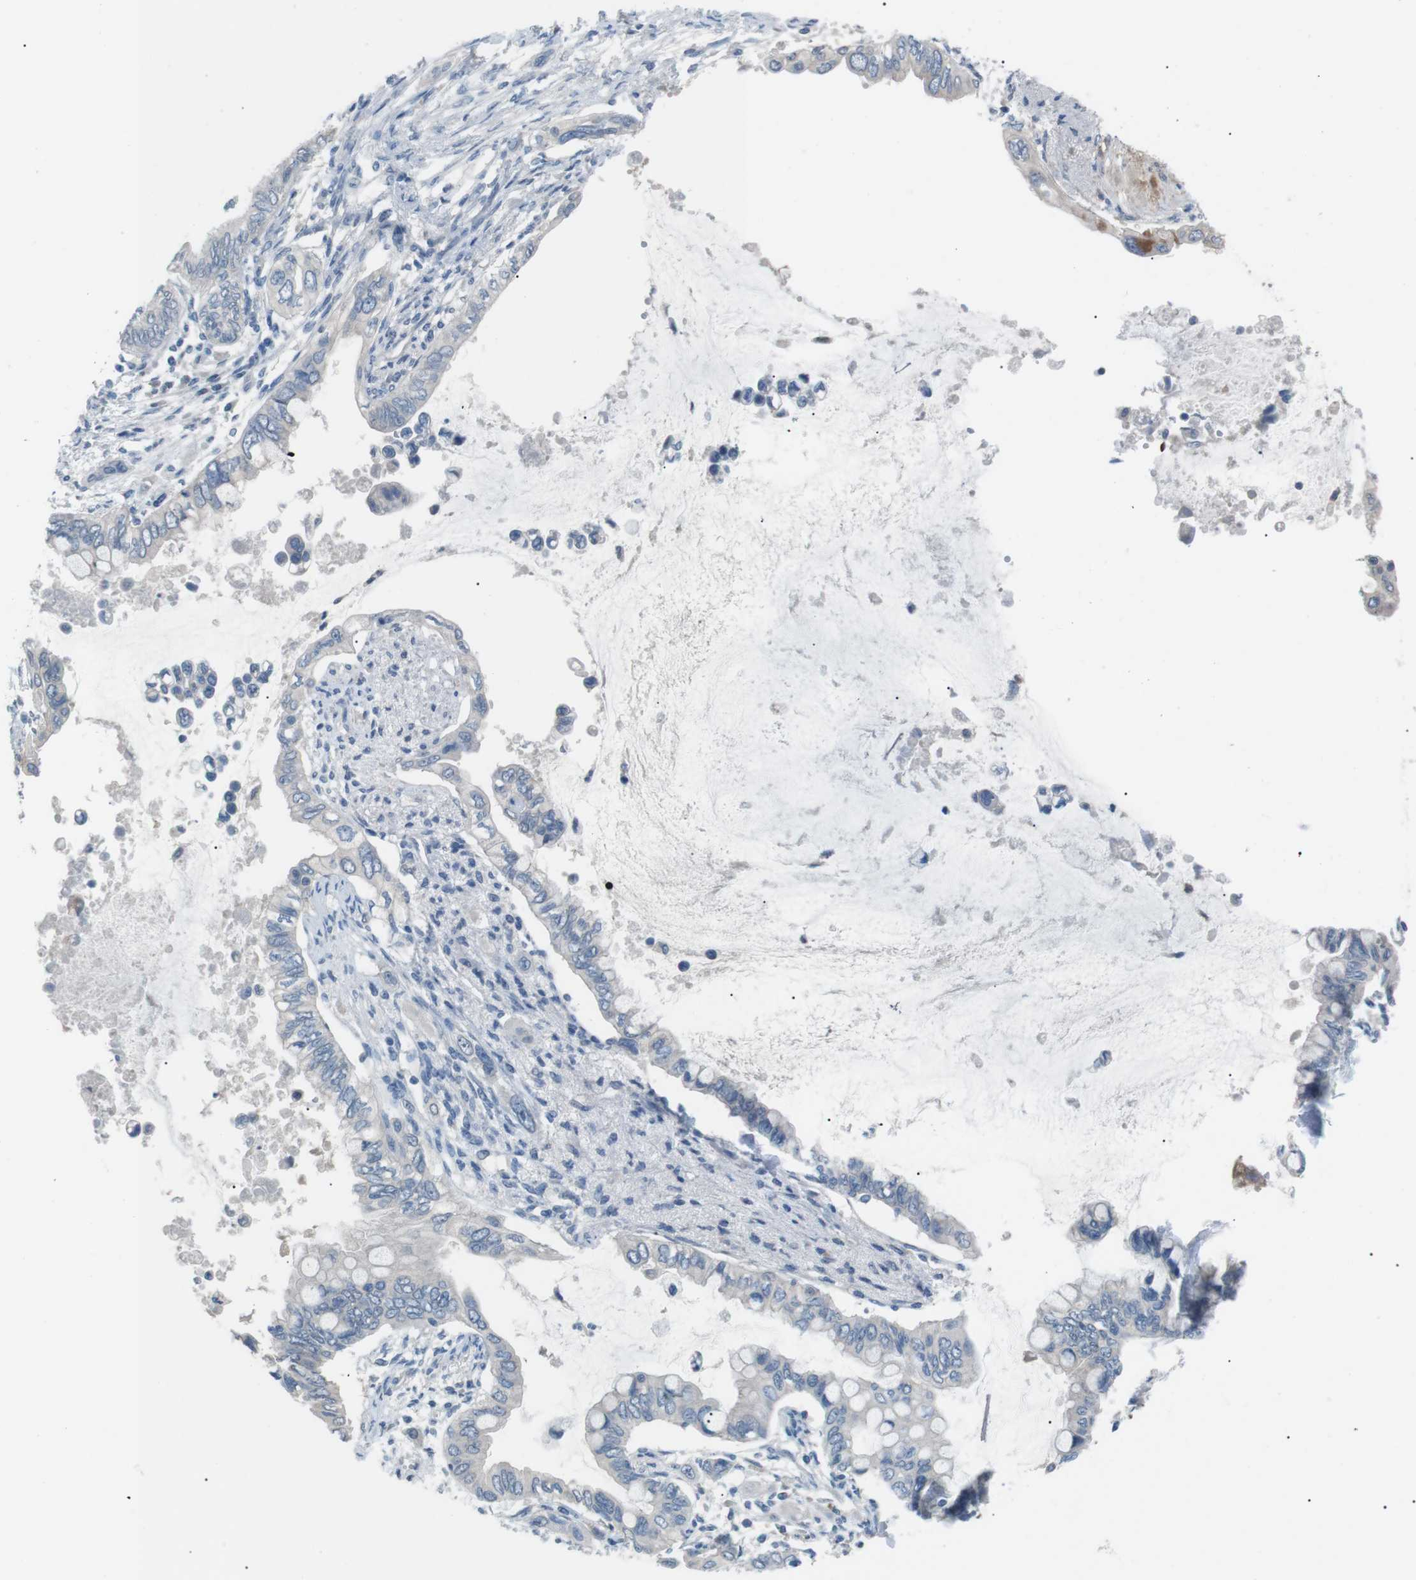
{"staining": {"intensity": "negative", "quantity": "none", "location": "none"}, "tissue": "pancreatic cancer", "cell_type": "Tumor cells", "image_type": "cancer", "snomed": [{"axis": "morphology", "description": "Adenocarcinoma, NOS"}, {"axis": "topography", "description": "Pancreas"}], "caption": "A high-resolution histopathology image shows IHC staining of adenocarcinoma (pancreatic), which demonstrates no significant positivity in tumor cells.", "gene": "CDH26", "patient": {"sex": "female", "age": 60}}